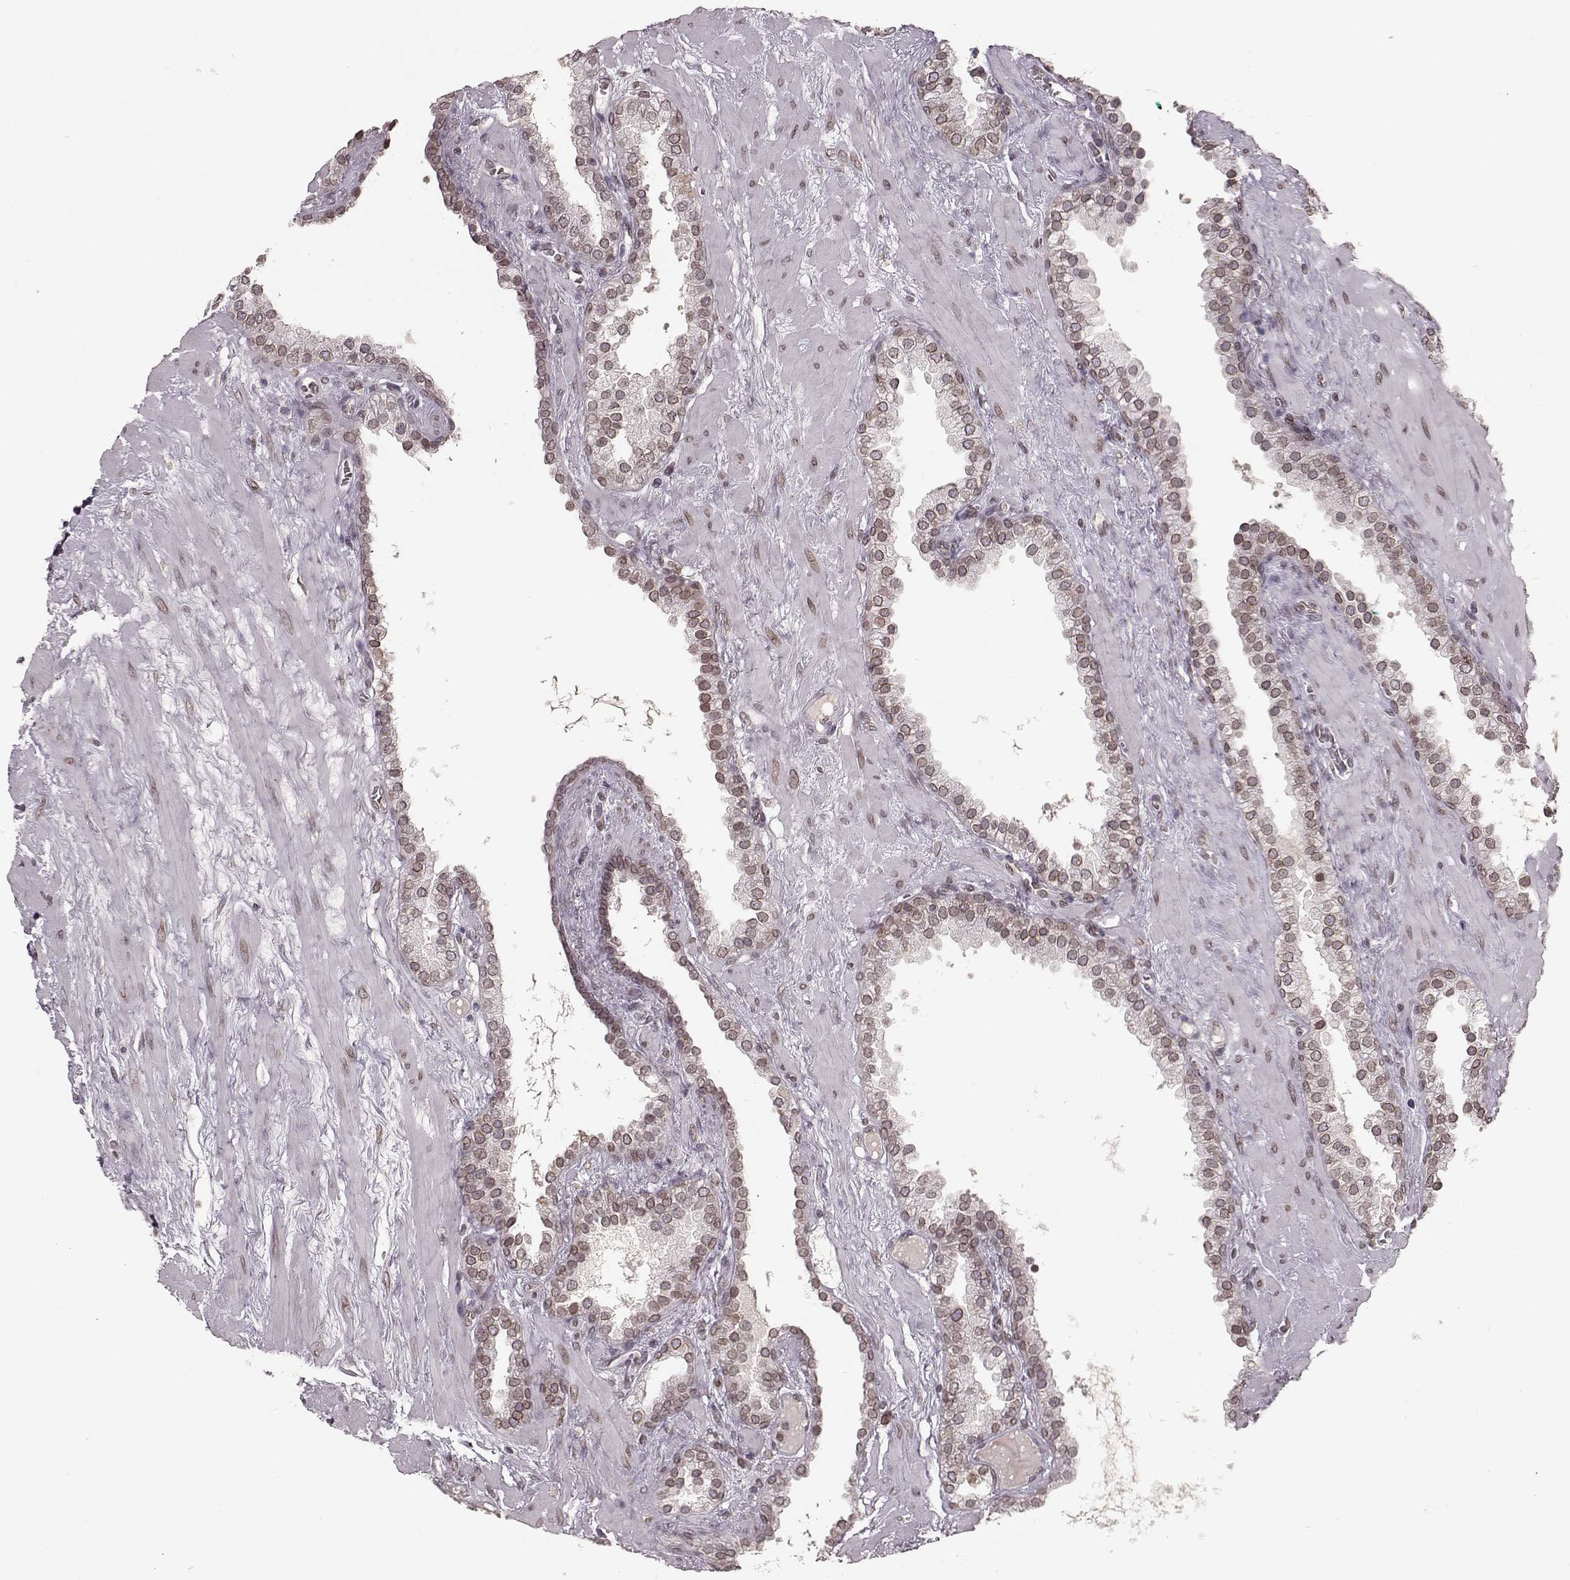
{"staining": {"intensity": "moderate", "quantity": ">75%", "location": "cytoplasmic/membranous,nuclear"}, "tissue": "prostate cancer", "cell_type": "Tumor cells", "image_type": "cancer", "snomed": [{"axis": "morphology", "description": "Adenocarcinoma, Low grade"}, {"axis": "topography", "description": "Prostate"}], "caption": "Brown immunohistochemical staining in human prostate cancer reveals moderate cytoplasmic/membranous and nuclear expression in about >75% of tumor cells. (DAB IHC, brown staining for protein, blue staining for nuclei).", "gene": "DCAF12", "patient": {"sex": "male", "age": 62}}